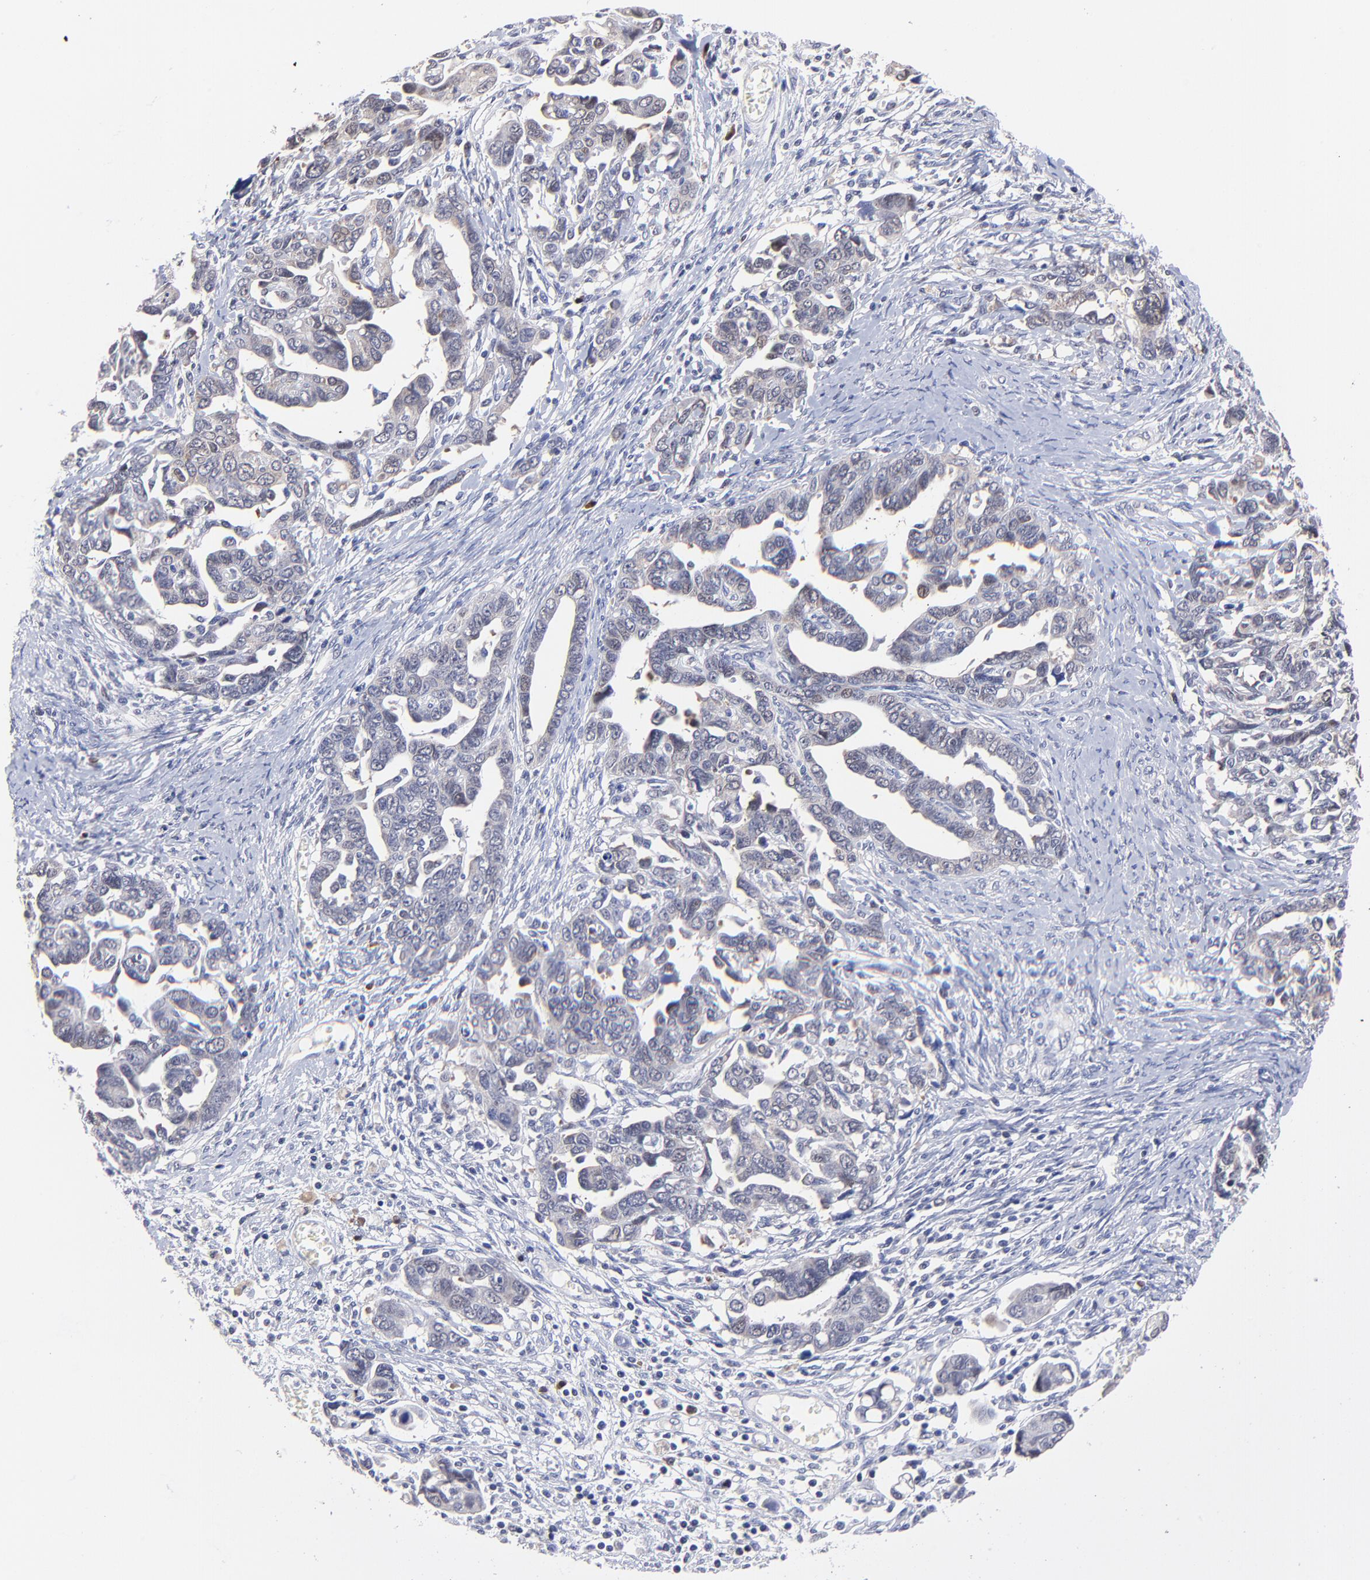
{"staining": {"intensity": "weak", "quantity": "<25%", "location": "cytoplasmic/membranous,nuclear"}, "tissue": "ovarian cancer", "cell_type": "Tumor cells", "image_type": "cancer", "snomed": [{"axis": "morphology", "description": "Cystadenocarcinoma, serous, NOS"}, {"axis": "topography", "description": "Ovary"}], "caption": "Immunohistochemistry photomicrograph of human serous cystadenocarcinoma (ovarian) stained for a protein (brown), which displays no positivity in tumor cells. The staining is performed using DAB (3,3'-diaminobenzidine) brown chromogen with nuclei counter-stained in using hematoxylin.", "gene": "ZNF155", "patient": {"sex": "female", "age": 69}}